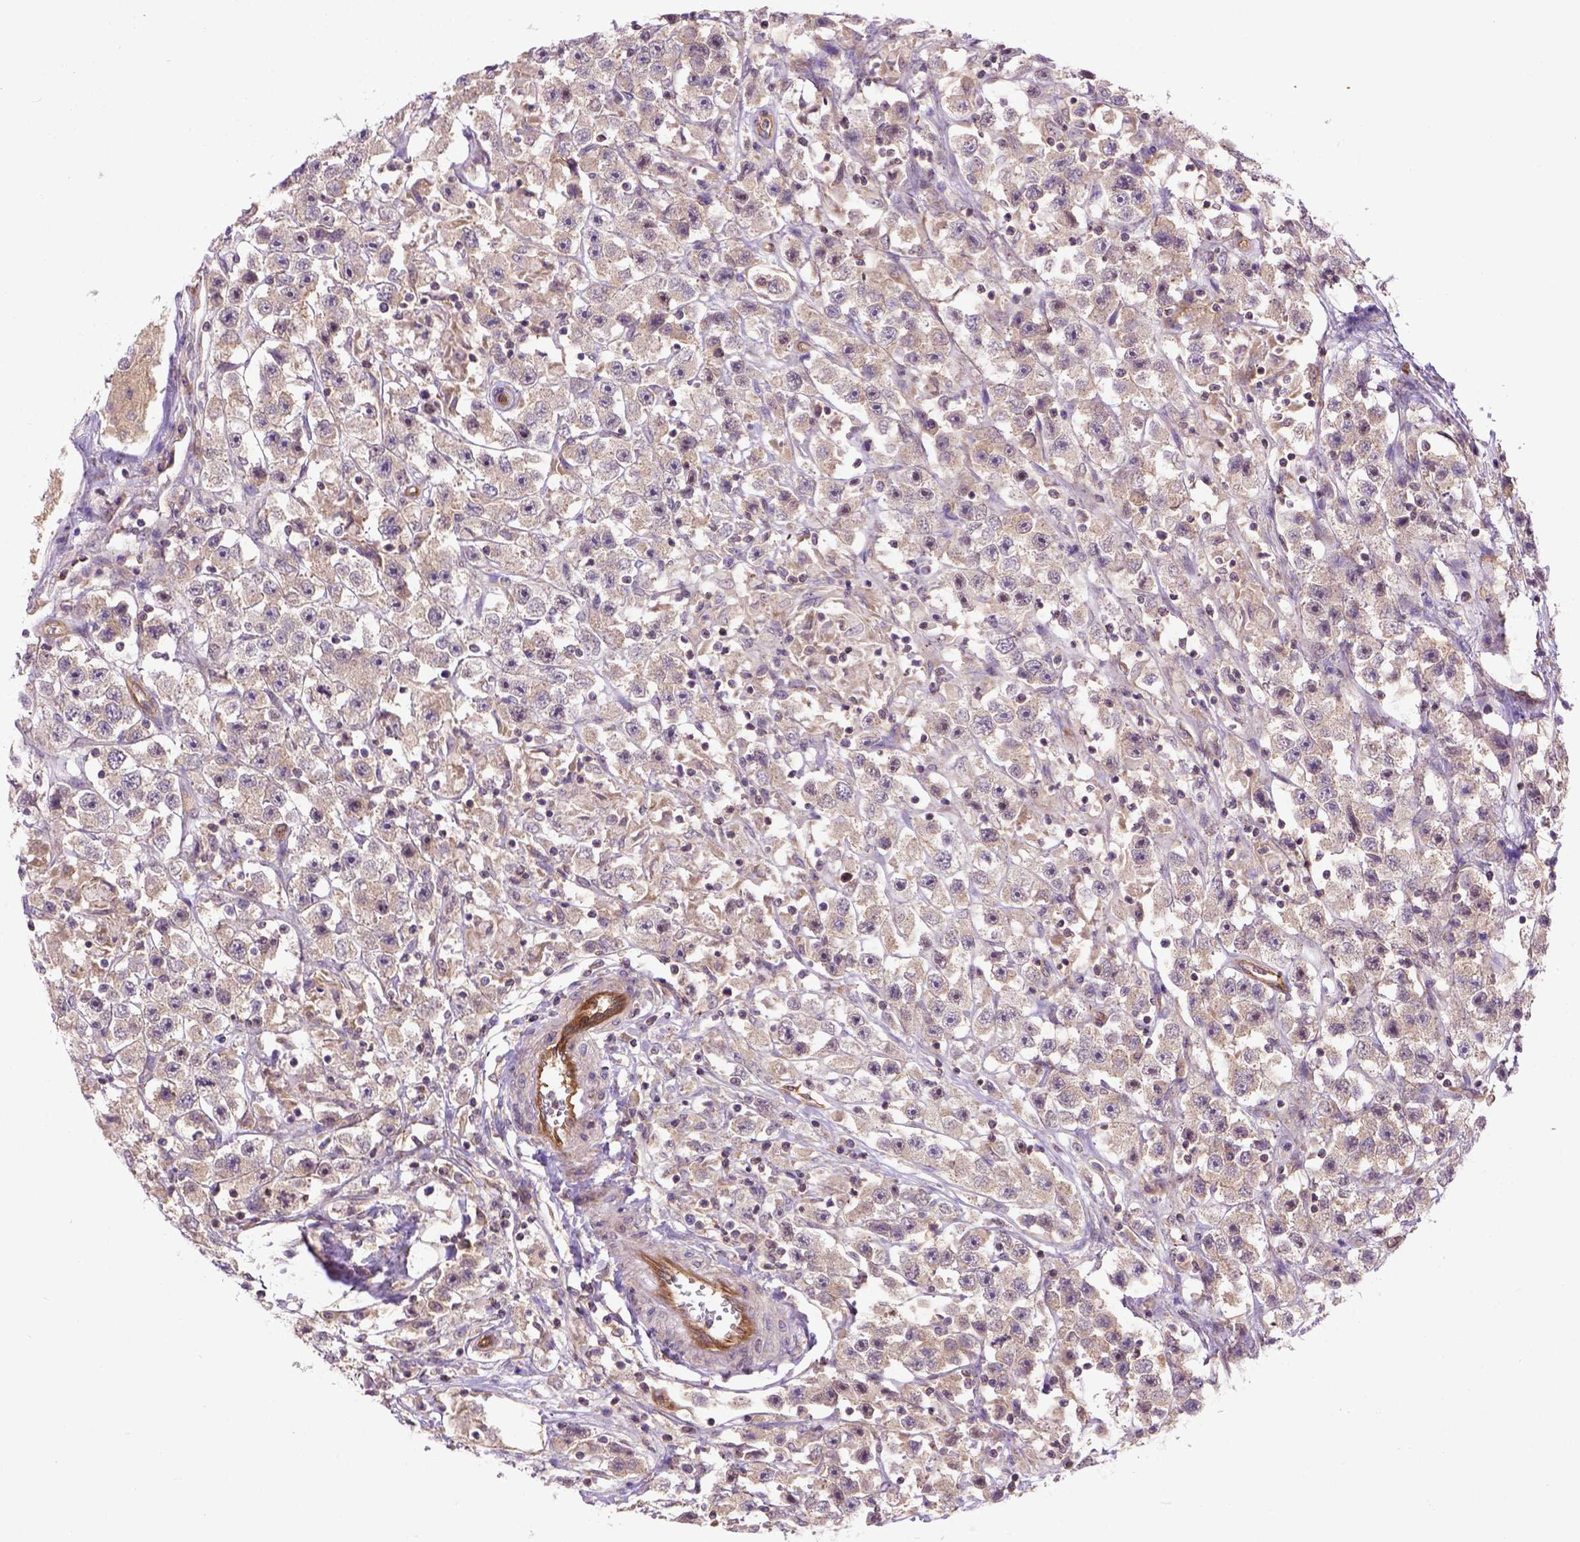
{"staining": {"intensity": "negative", "quantity": "none", "location": "none"}, "tissue": "testis cancer", "cell_type": "Tumor cells", "image_type": "cancer", "snomed": [{"axis": "morphology", "description": "Seminoma, NOS"}, {"axis": "topography", "description": "Testis"}], "caption": "Histopathology image shows no protein expression in tumor cells of testis cancer tissue.", "gene": "CASKIN2", "patient": {"sex": "male", "age": 45}}